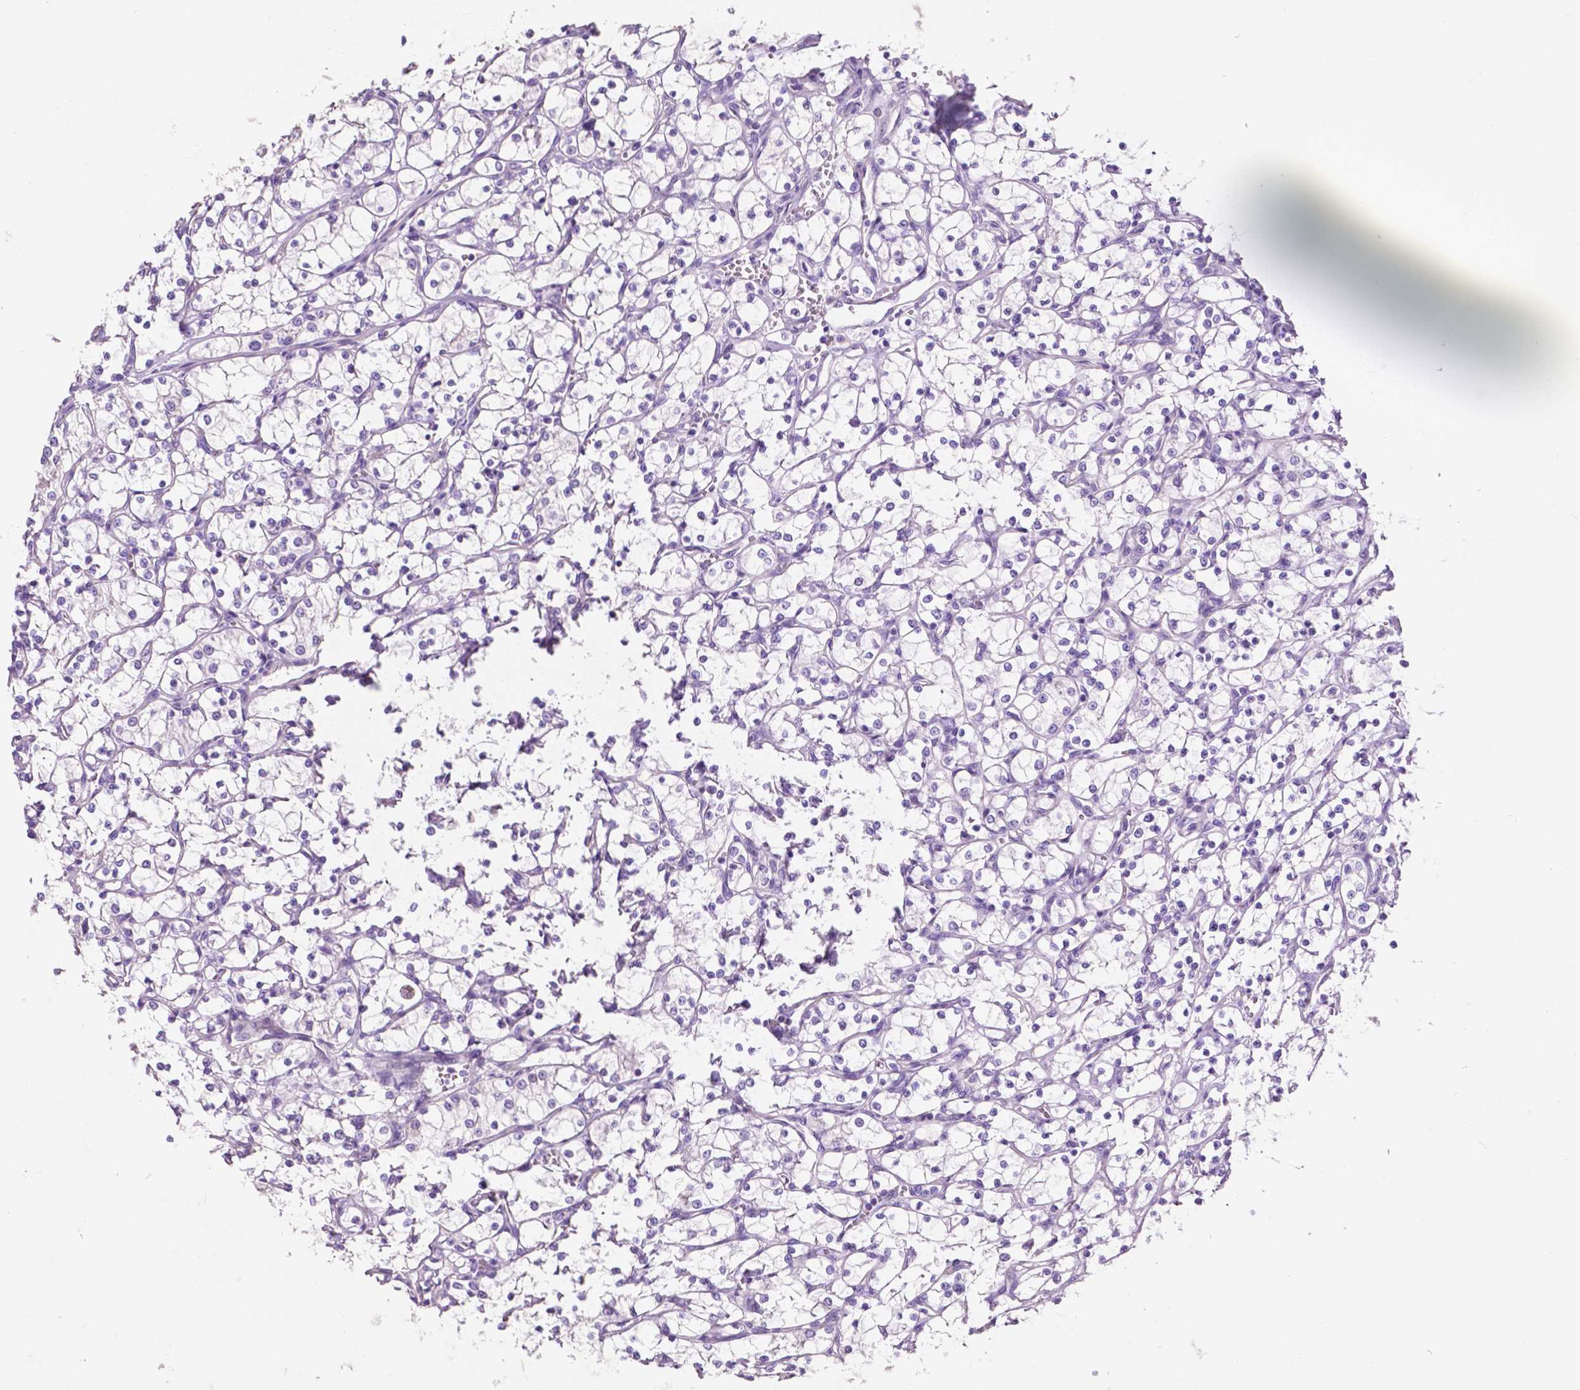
{"staining": {"intensity": "negative", "quantity": "none", "location": "none"}, "tissue": "renal cancer", "cell_type": "Tumor cells", "image_type": "cancer", "snomed": [{"axis": "morphology", "description": "Adenocarcinoma, NOS"}, {"axis": "topography", "description": "Kidney"}], "caption": "An IHC photomicrograph of adenocarcinoma (renal) is shown. There is no staining in tumor cells of adenocarcinoma (renal).", "gene": "CLDN17", "patient": {"sex": "female", "age": 69}}